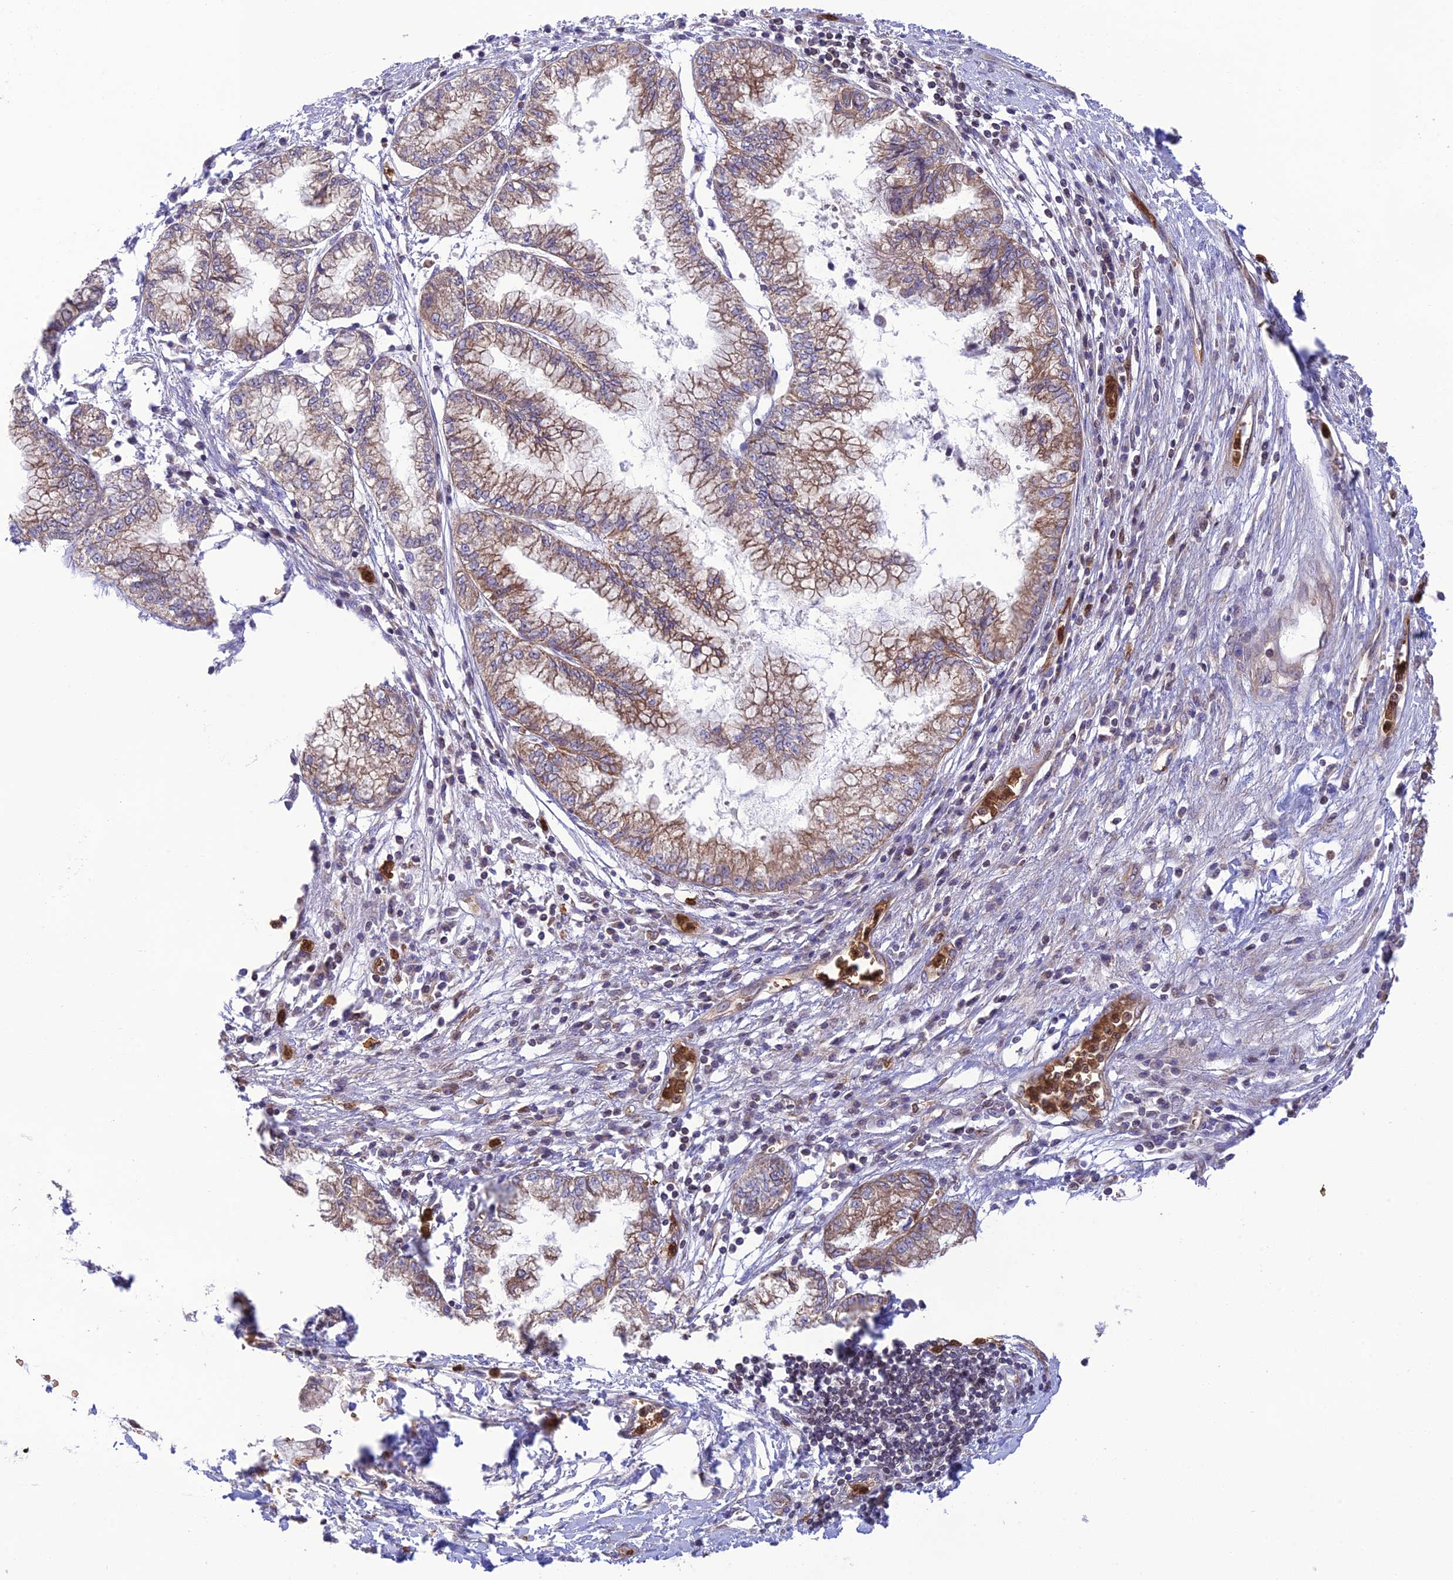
{"staining": {"intensity": "moderate", "quantity": "25%-75%", "location": "cytoplasmic/membranous"}, "tissue": "pancreatic cancer", "cell_type": "Tumor cells", "image_type": "cancer", "snomed": [{"axis": "morphology", "description": "Adenocarcinoma, NOS"}, {"axis": "topography", "description": "Pancreas"}], "caption": "Pancreatic cancer (adenocarcinoma) stained with DAB (3,3'-diaminobenzidine) immunohistochemistry (IHC) reveals medium levels of moderate cytoplasmic/membranous staining in approximately 25%-75% of tumor cells.", "gene": "PKHD1L1", "patient": {"sex": "male", "age": 73}}